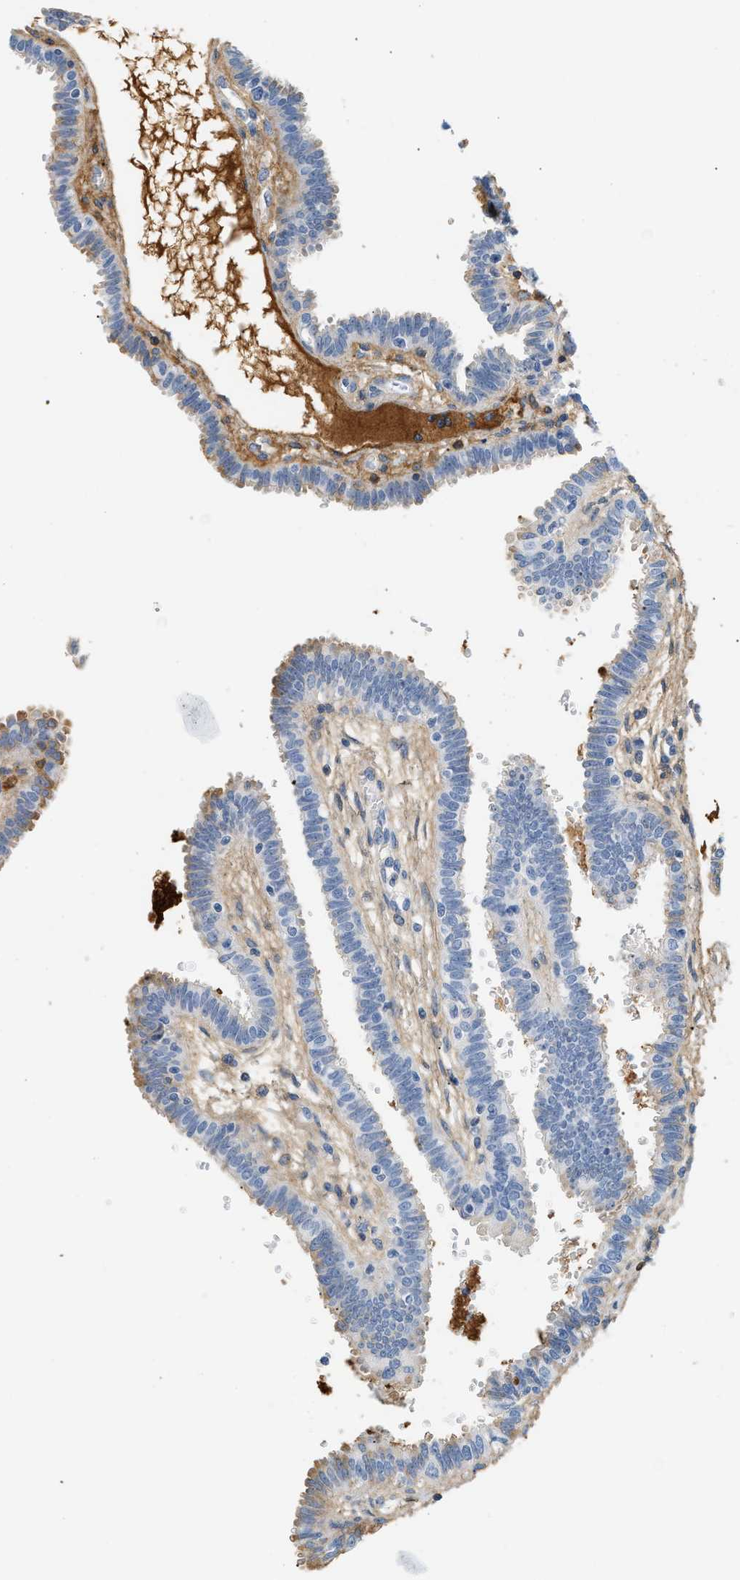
{"staining": {"intensity": "weak", "quantity": "25%-75%", "location": "cytoplasmic/membranous"}, "tissue": "fallopian tube", "cell_type": "Glandular cells", "image_type": "normal", "snomed": [{"axis": "morphology", "description": "Normal tissue, NOS"}, {"axis": "topography", "description": "Fallopian tube"}], "caption": "The image shows a brown stain indicating the presence of a protein in the cytoplasmic/membranous of glandular cells in fallopian tube.", "gene": "CFH", "patient": {"sex": "female", "age": 32}}